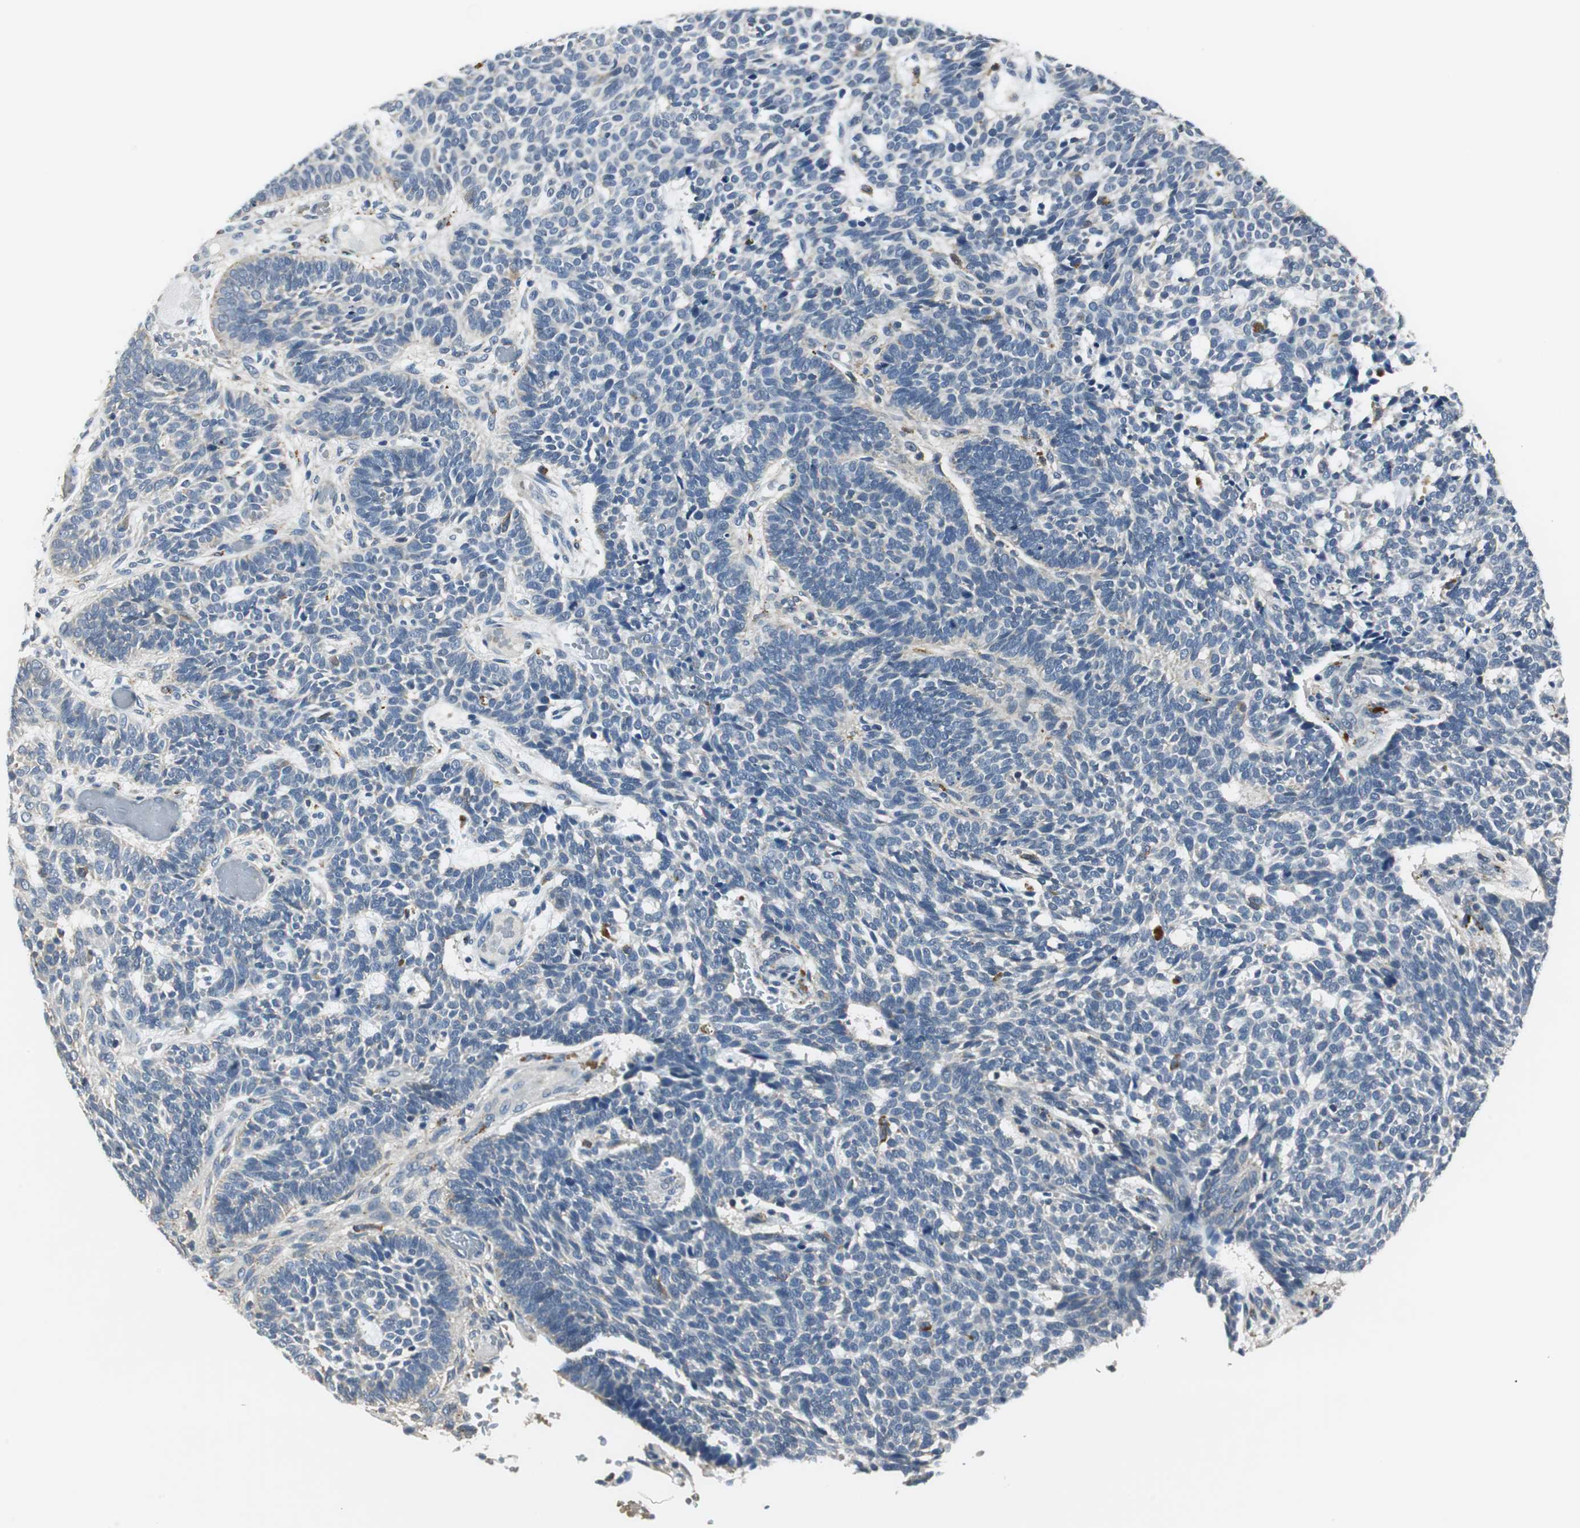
{"staining": {"intensity": "negative", "quantity": "none", "location": "none"}, "tissue": "skin cancer", "cell_type": "Tumor cells", "image_type": "cancer", "snomed": [{"axis": "morphology", "description": "Normal tissue, NOS"}, {"axis": "morphology", "description": "Basal cell carcinoma"}, {"axis": "topography", "description": "Skin"}], "caption": "Immunohistochemistry of skin cancer exhibits no positivity in tumor cells.", "gene": "NIT1", "patient": {"sex": "male", "age": 87}}